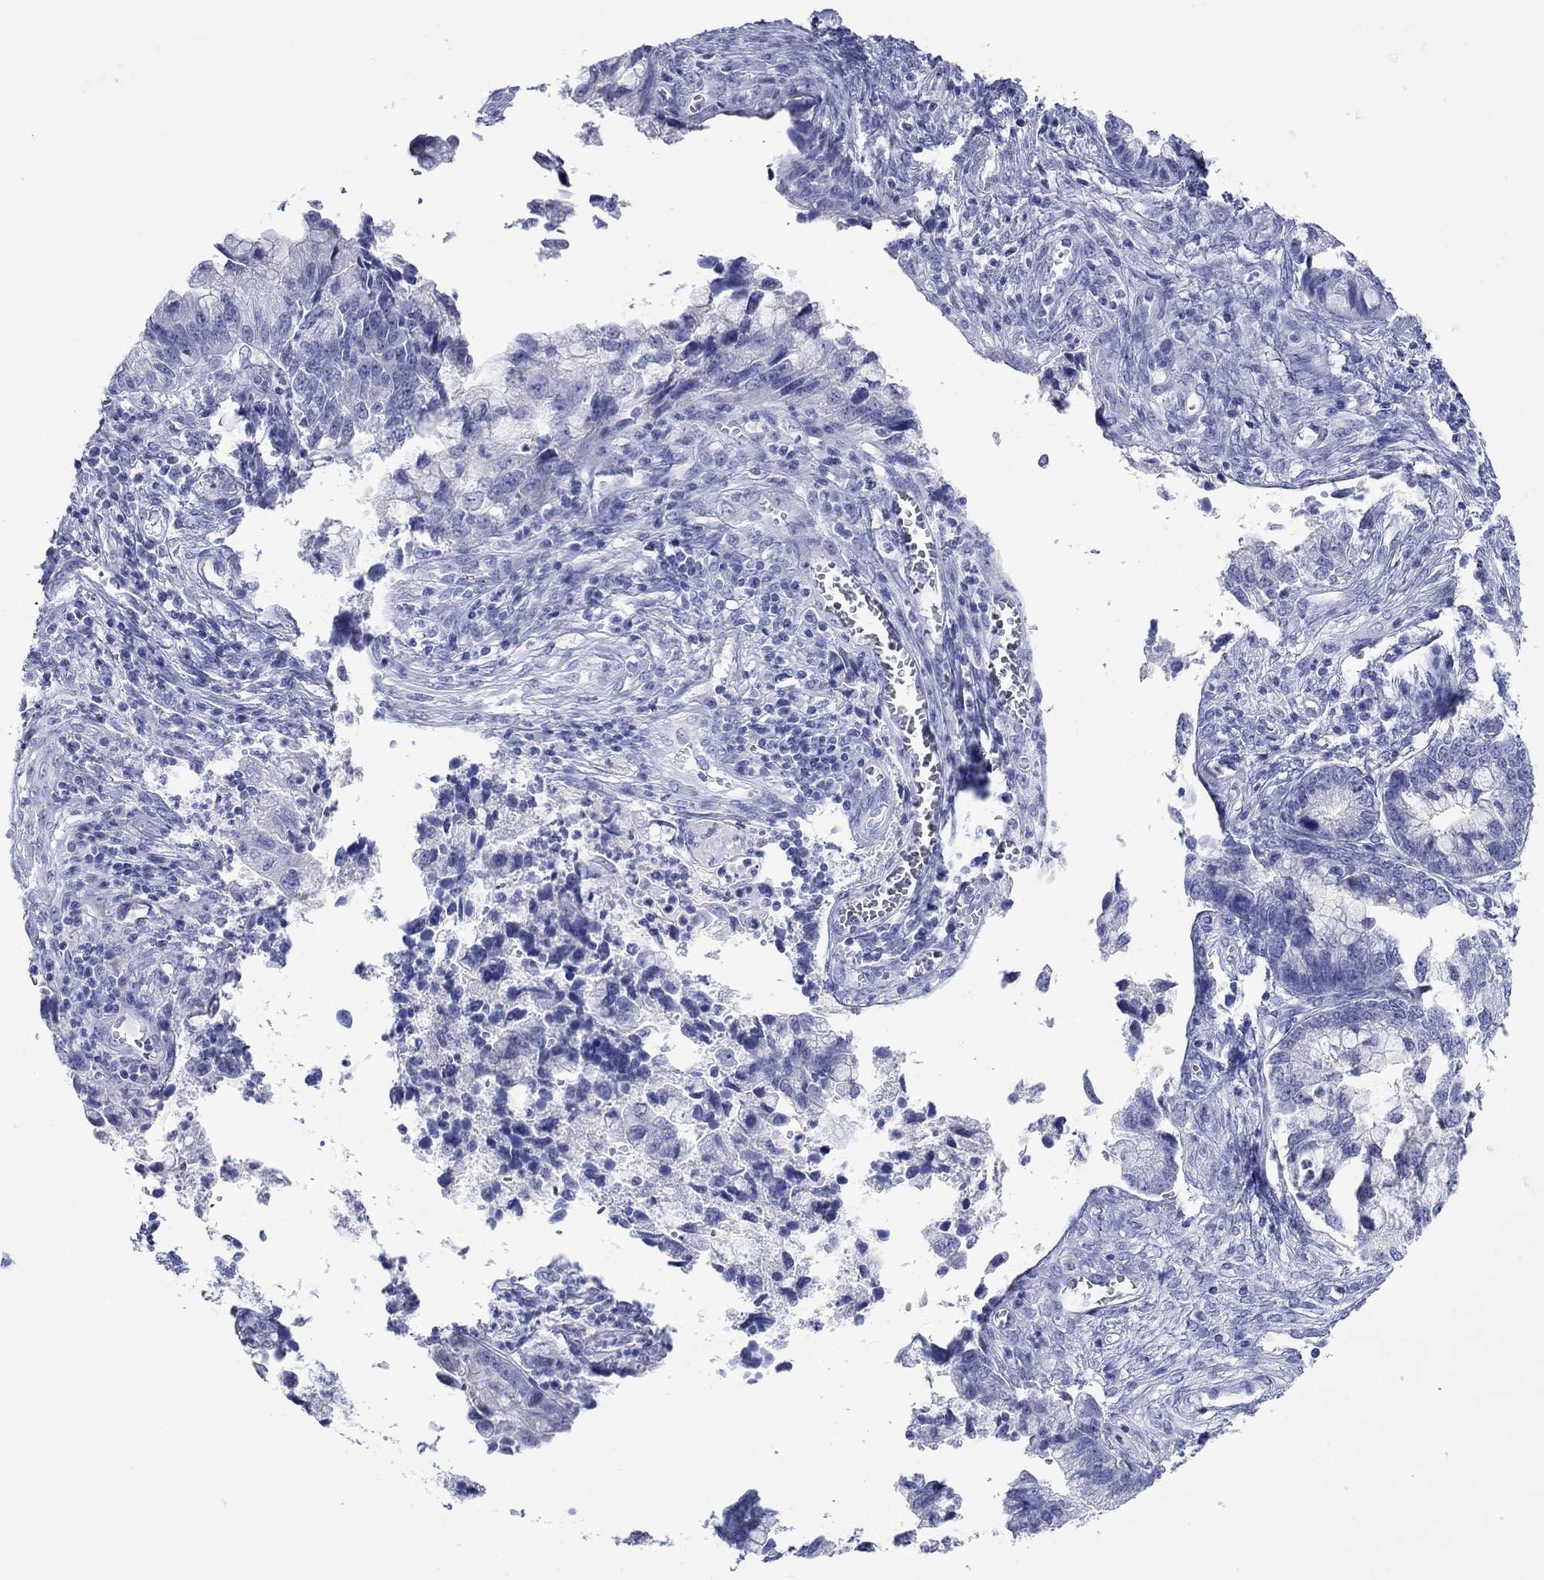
{"staining": {"intensity": "negative", "quantity": "none", "location": "none"}, "tissue": "cervical cancer", "cell_type": "Tumor cells", "image_type": "cancer", "snomed": [{"axis": "morphology", "description": "Adenocarcinoma, NOS"}, {"axis": "topography", "description": "Cervix"}], "caption": "A high-resolution micrograph shows immunohistochemistry (IHC) staining of cervical cancer, which shows no significant expression in tumor cells.", "gene": "MLANA", "patient": {"sex": "female", "age": 44}}